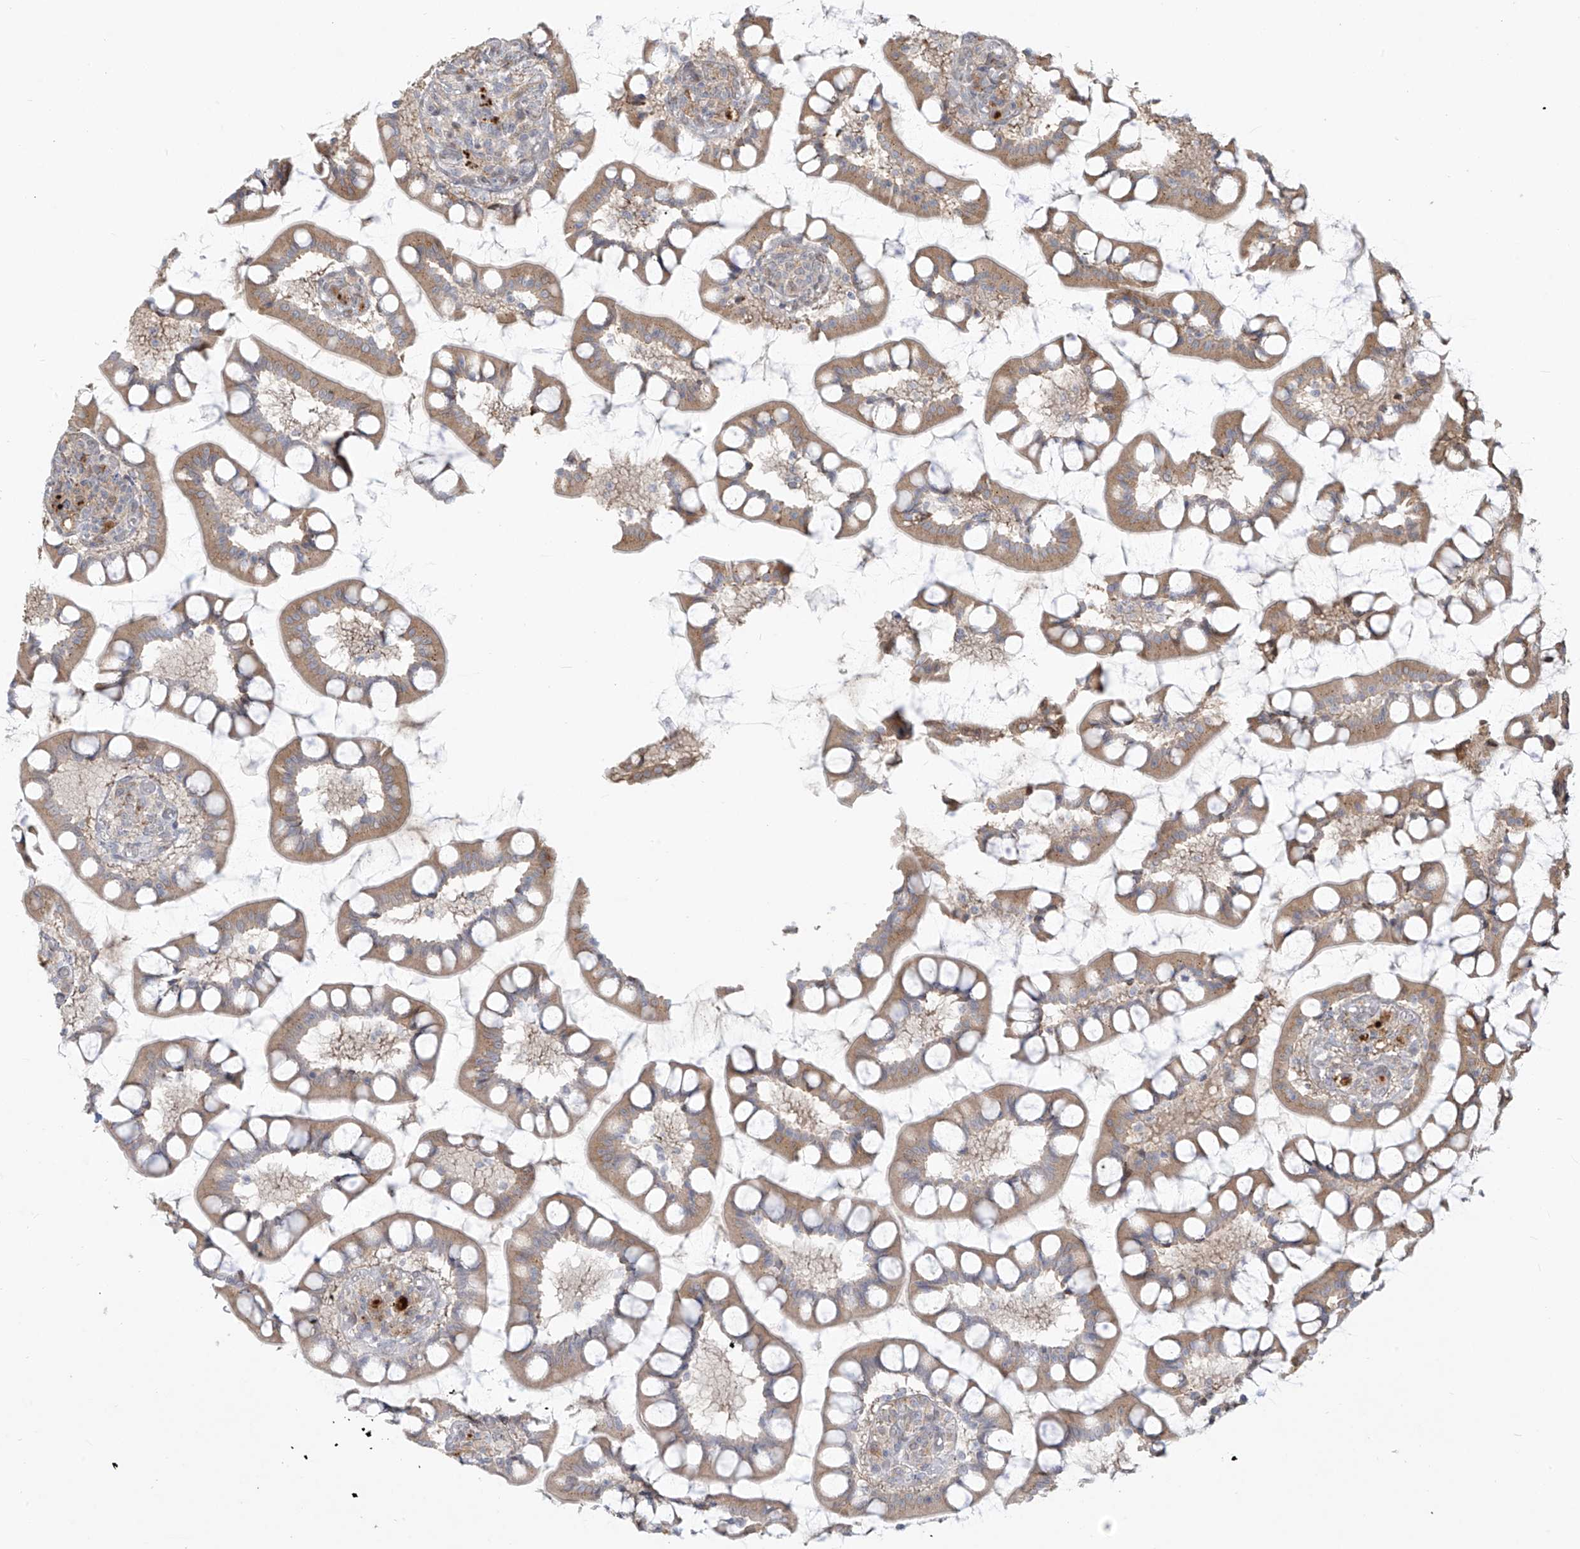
{"staining": {"intensity": "moderate", "quantity": ">75%", "location": "cytoplasmic/membranous"}, "tissue": "small intestine", "cell_type": "Glandular cells", "image_type": "normal", "snomed": [{"axis": "morphology", "description": "Normal tissue, NOS"}, {"axis": "topography", "description": "Small intestine"}], "caption": "Human small intestine stained for a protein (brown) shows moderate cytoplasmic/membranous positive expression in approximately >75% of glandular cells.", "gene": "PLEKHM3", "patient": {"sex": "male", "age": 52}}